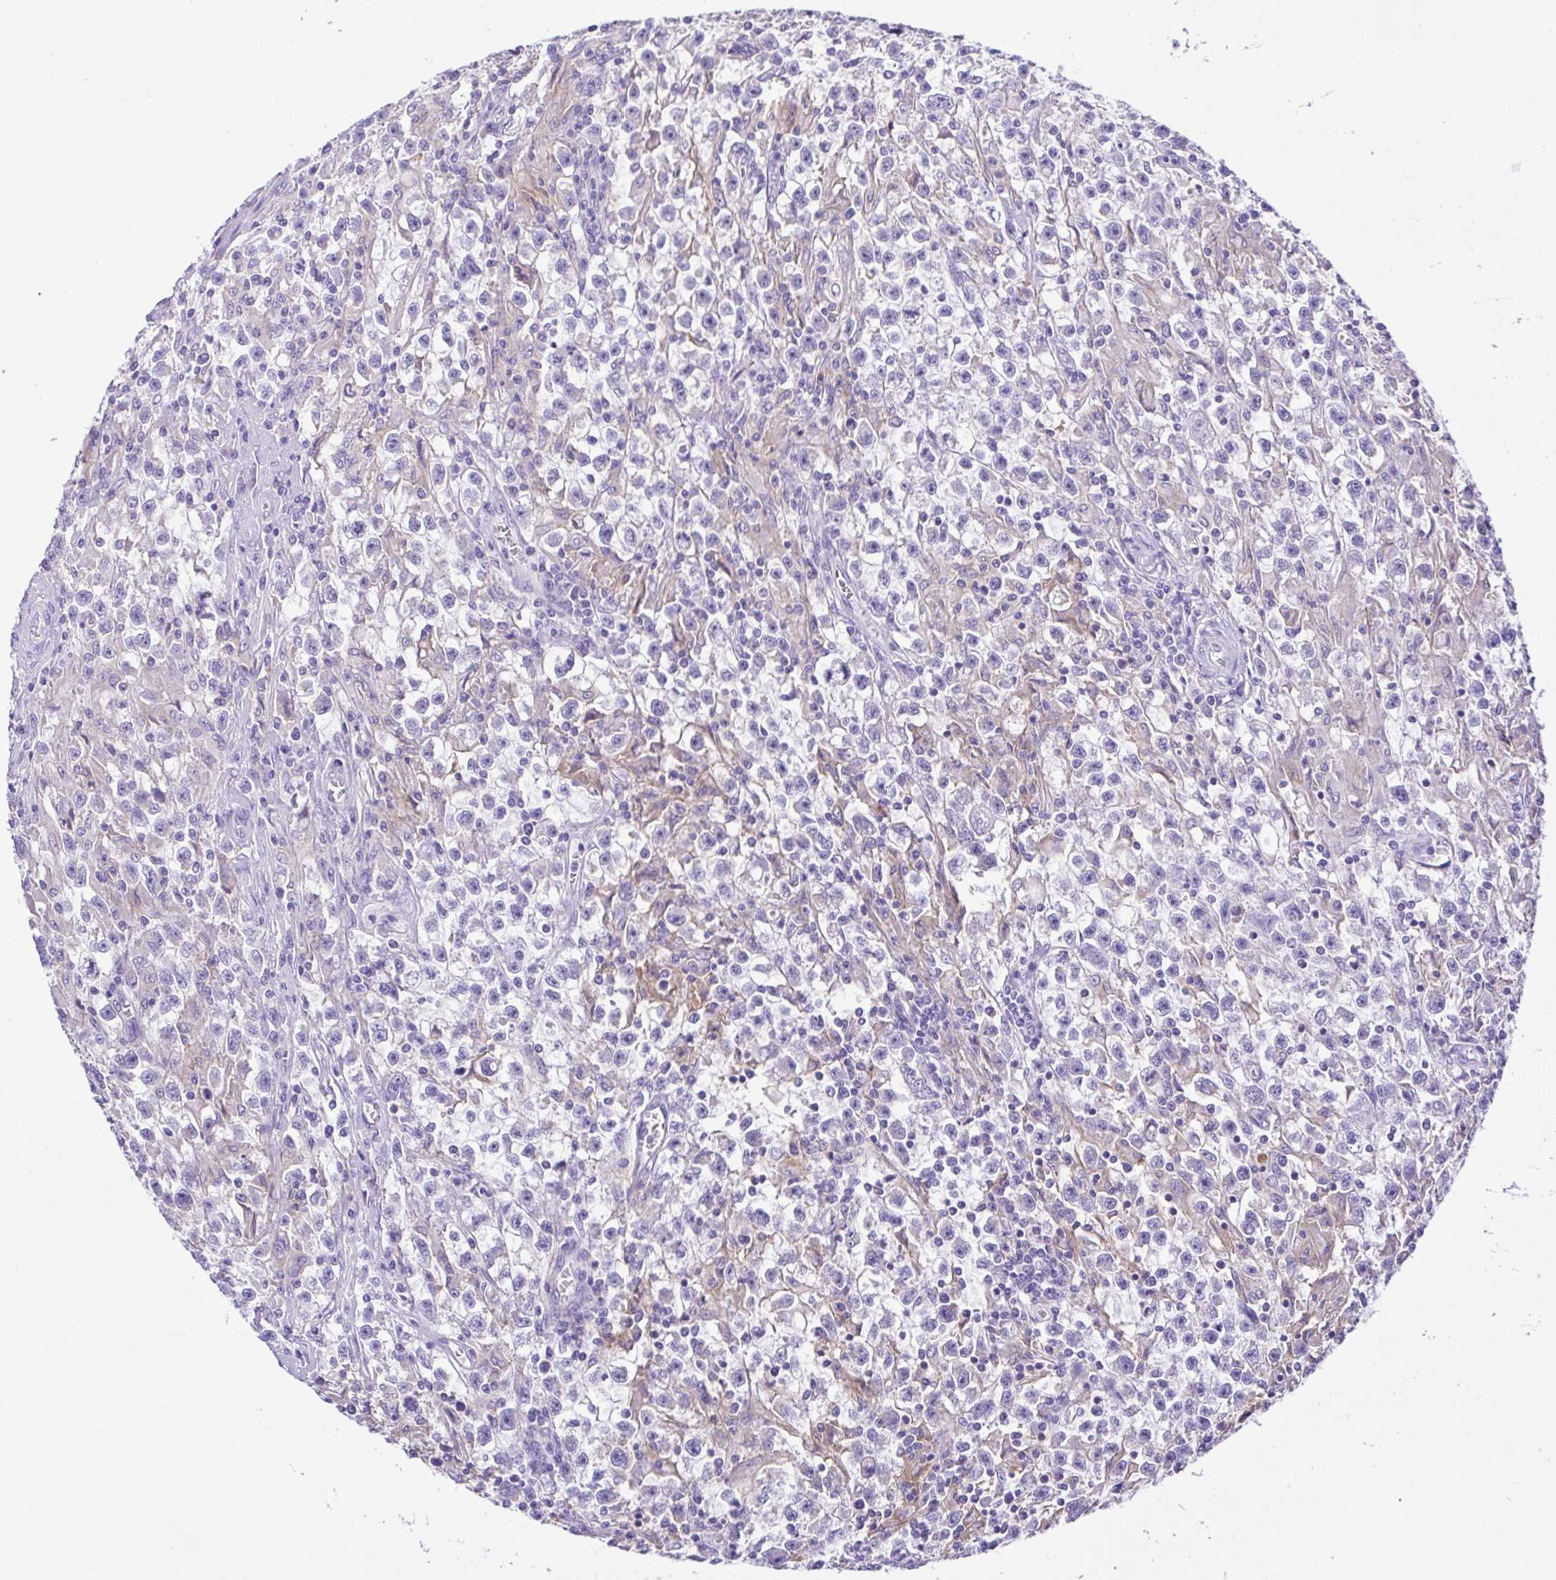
{"staining": {"intensity": "negative", "quantity": "none", "location": "none"}, "tissue": "testis cancer", "cell_type": "Tumor cells", "image_type": "cancer", "snomed": [{"axis": "morphology", "description": "Seminoma, NOS"}, {"axis": "topography", "description": "Testis"}], "caption": "Tumor cells are negative for protein expression in human testis cancer.", "gene": "CD72", "patient": {"sex": "male", "age": 31}}